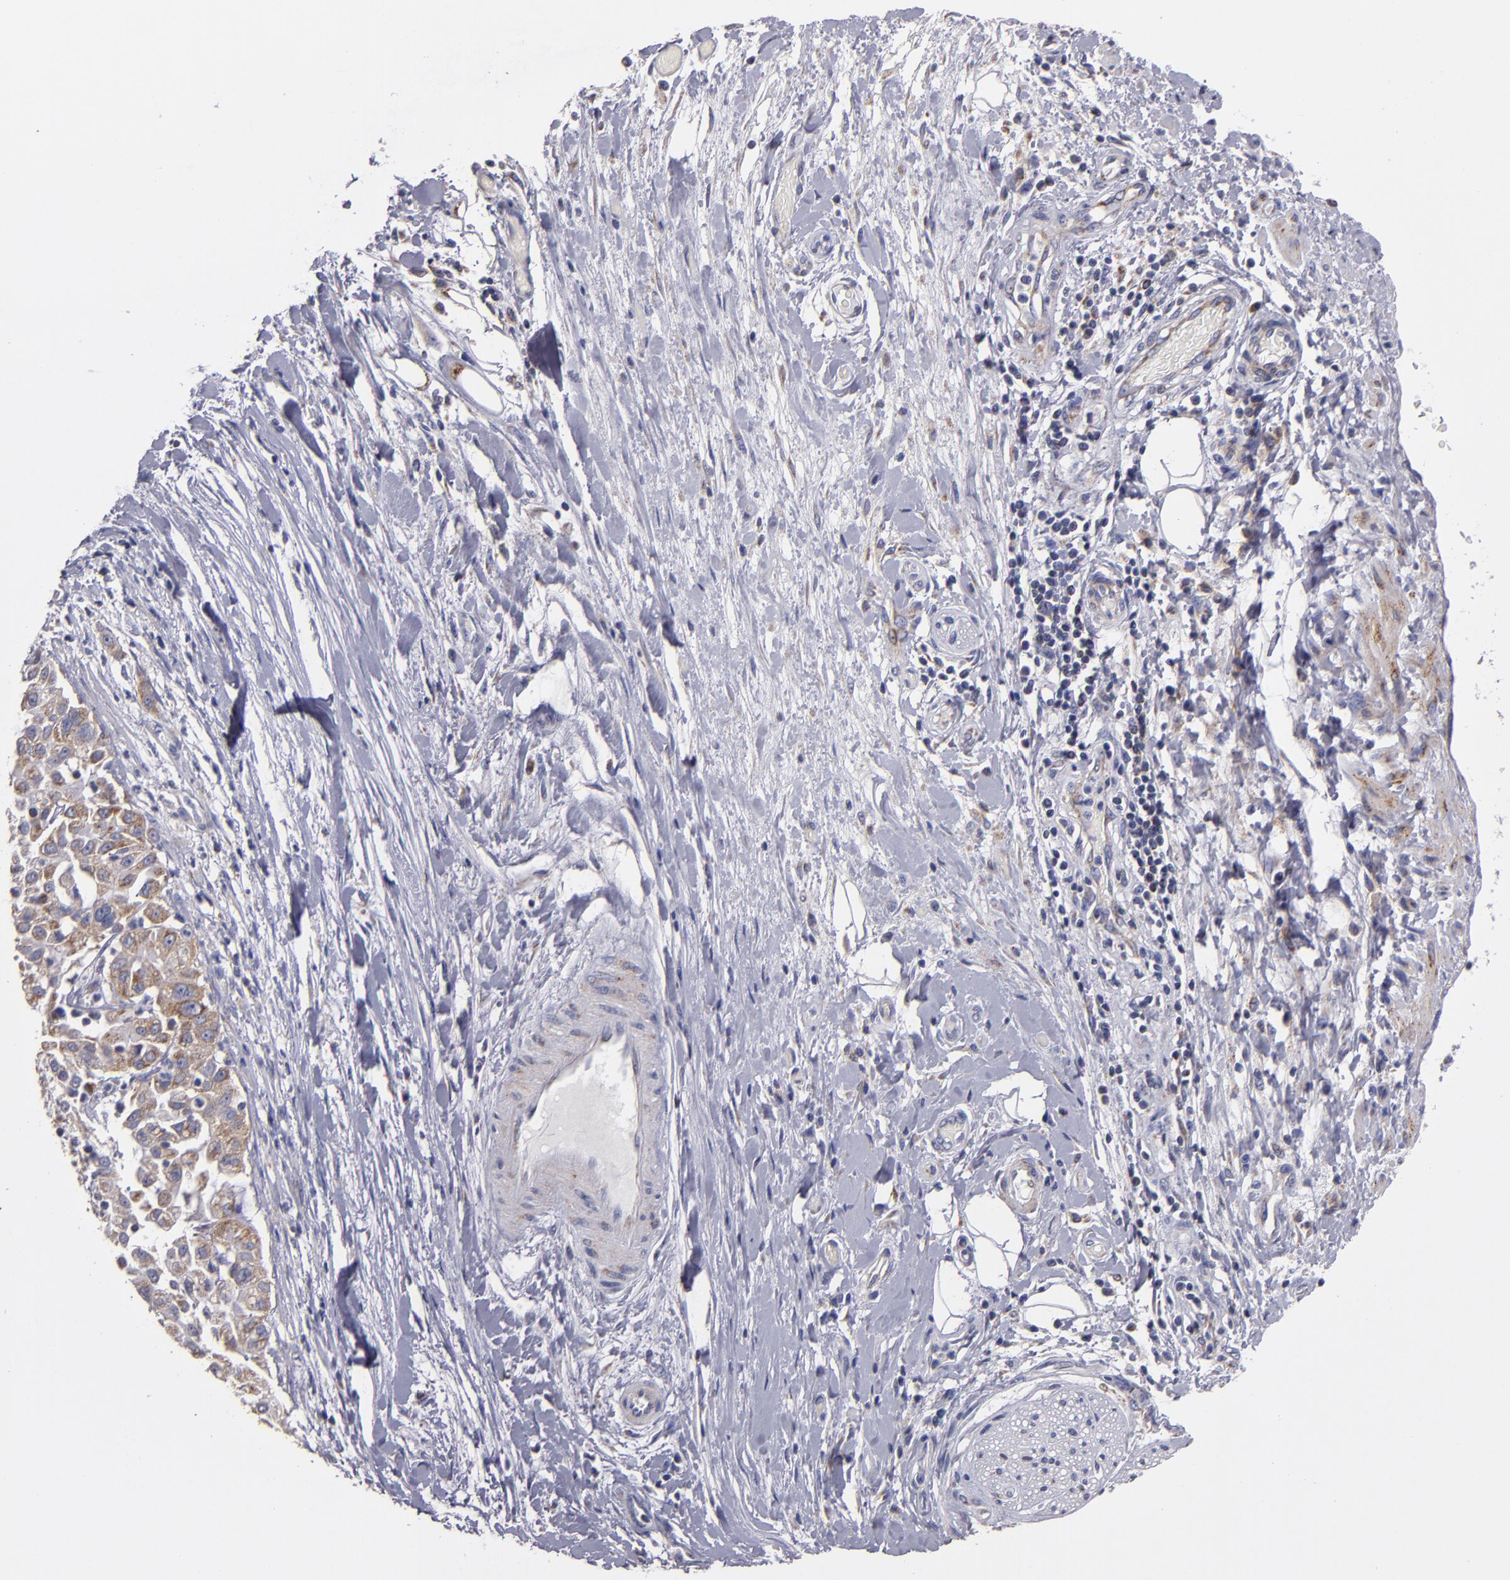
{"staining": {"intensity": "moderate", "quantity": ">75%", "location": "cytoplasmic/membranous"}, "tissue": "pancreatic cancer", "cell_type": "Tumor cells", "image_type": "cancer", "snomed": [{"axis": "morphology", "description": "Adenocarcinoma, NOS"}, {"axis": "topography", "description": "Pancreas"}], "caption": "This image shows IHC staining of pancreatic cancer (adenocarcinoma), with medium moderate cytoplasmic/membranous staining in approximately >75% of tumor cells.", "gene": "CLTA", "patient": {"sex": "female", "age": 52}}